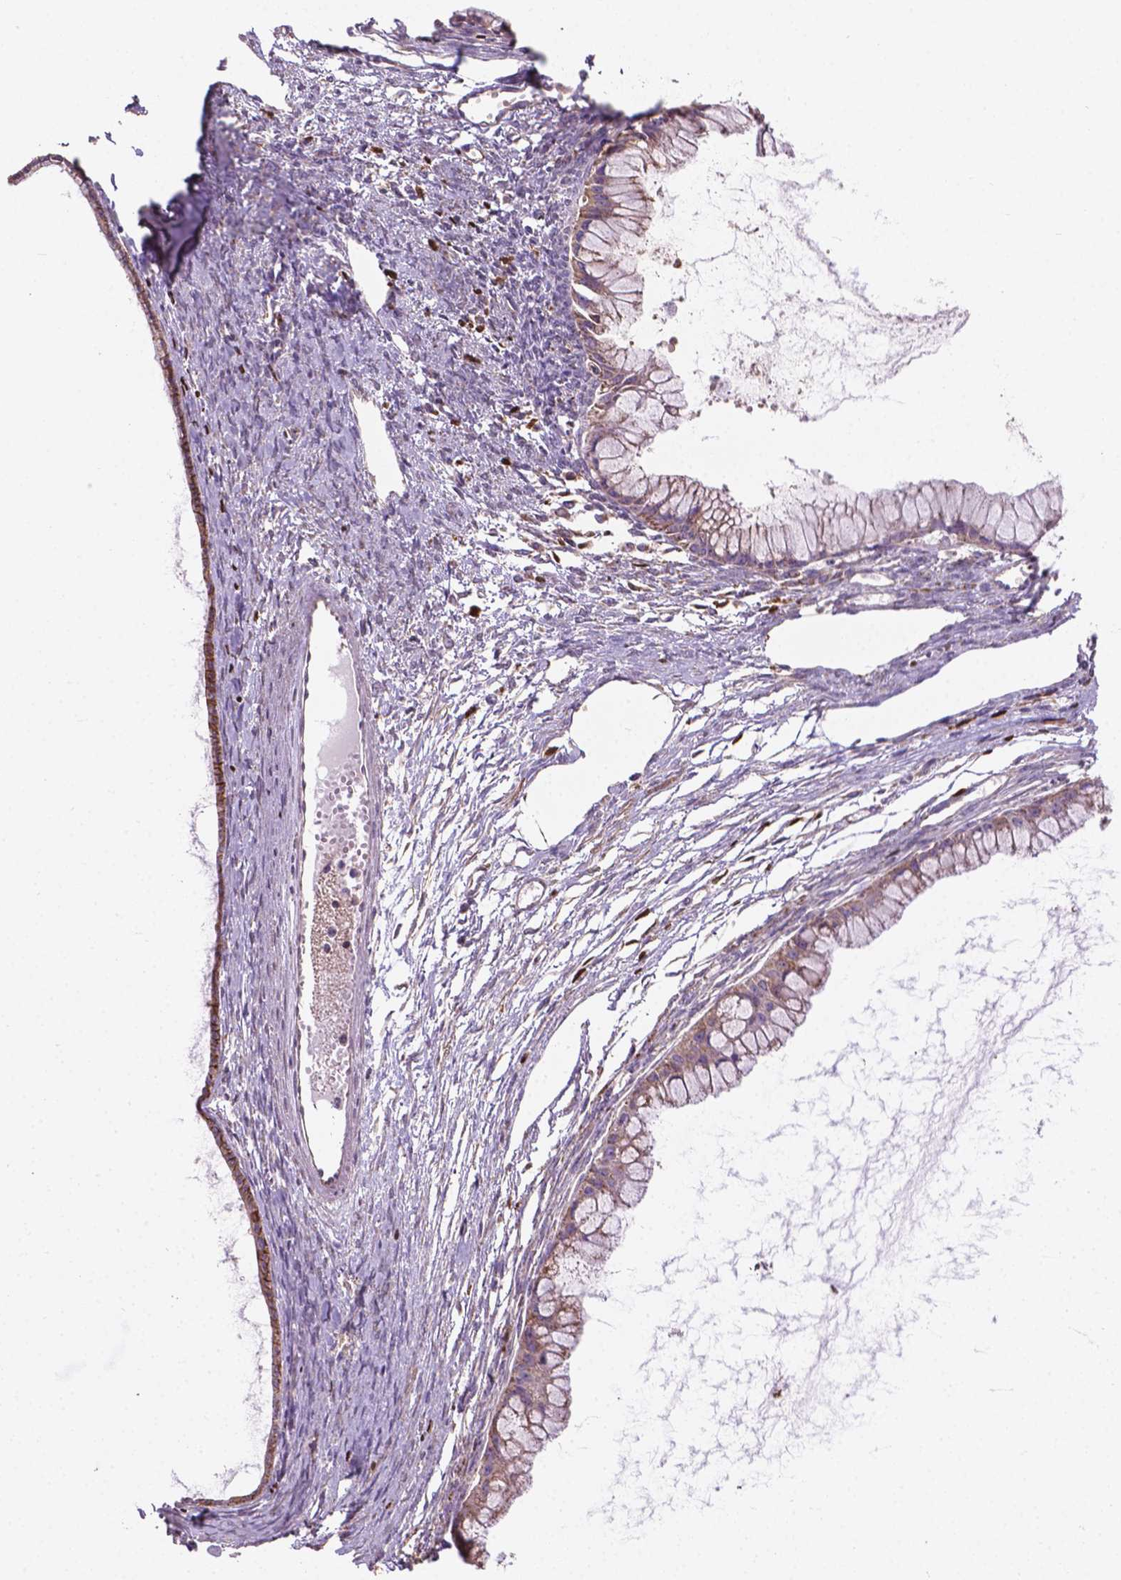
{"staining": {"intensity": "weak", "quantity": "<25%", "location": "cytoplasmic/membranous"}, "tissue": "ovarian cancer", "cell_type": "Tumor cells", "image_type": "cancer", "snomed": [{"axis": "morphology", "description": "Cystadenocarcinoma, mucinous, NOS"}, {"axis": "topography", "description": "Ovary"}], "caption": "IHC histopathology image of neoplastic tissue: ovarian mucinous cystadenocarcinoma stained with DAB (3,3'-diaminobenzidine) exhibits no significant protein staining in tumor cells. Brightfield microscopy of immunohistochemistry stained with DAB (3,3'-diaminobenzidine) (brown) and hematoxylin (blue), captured at high magnification.", "gene": "TCAF1", "patient": {"sex": "female", "age": 41}}